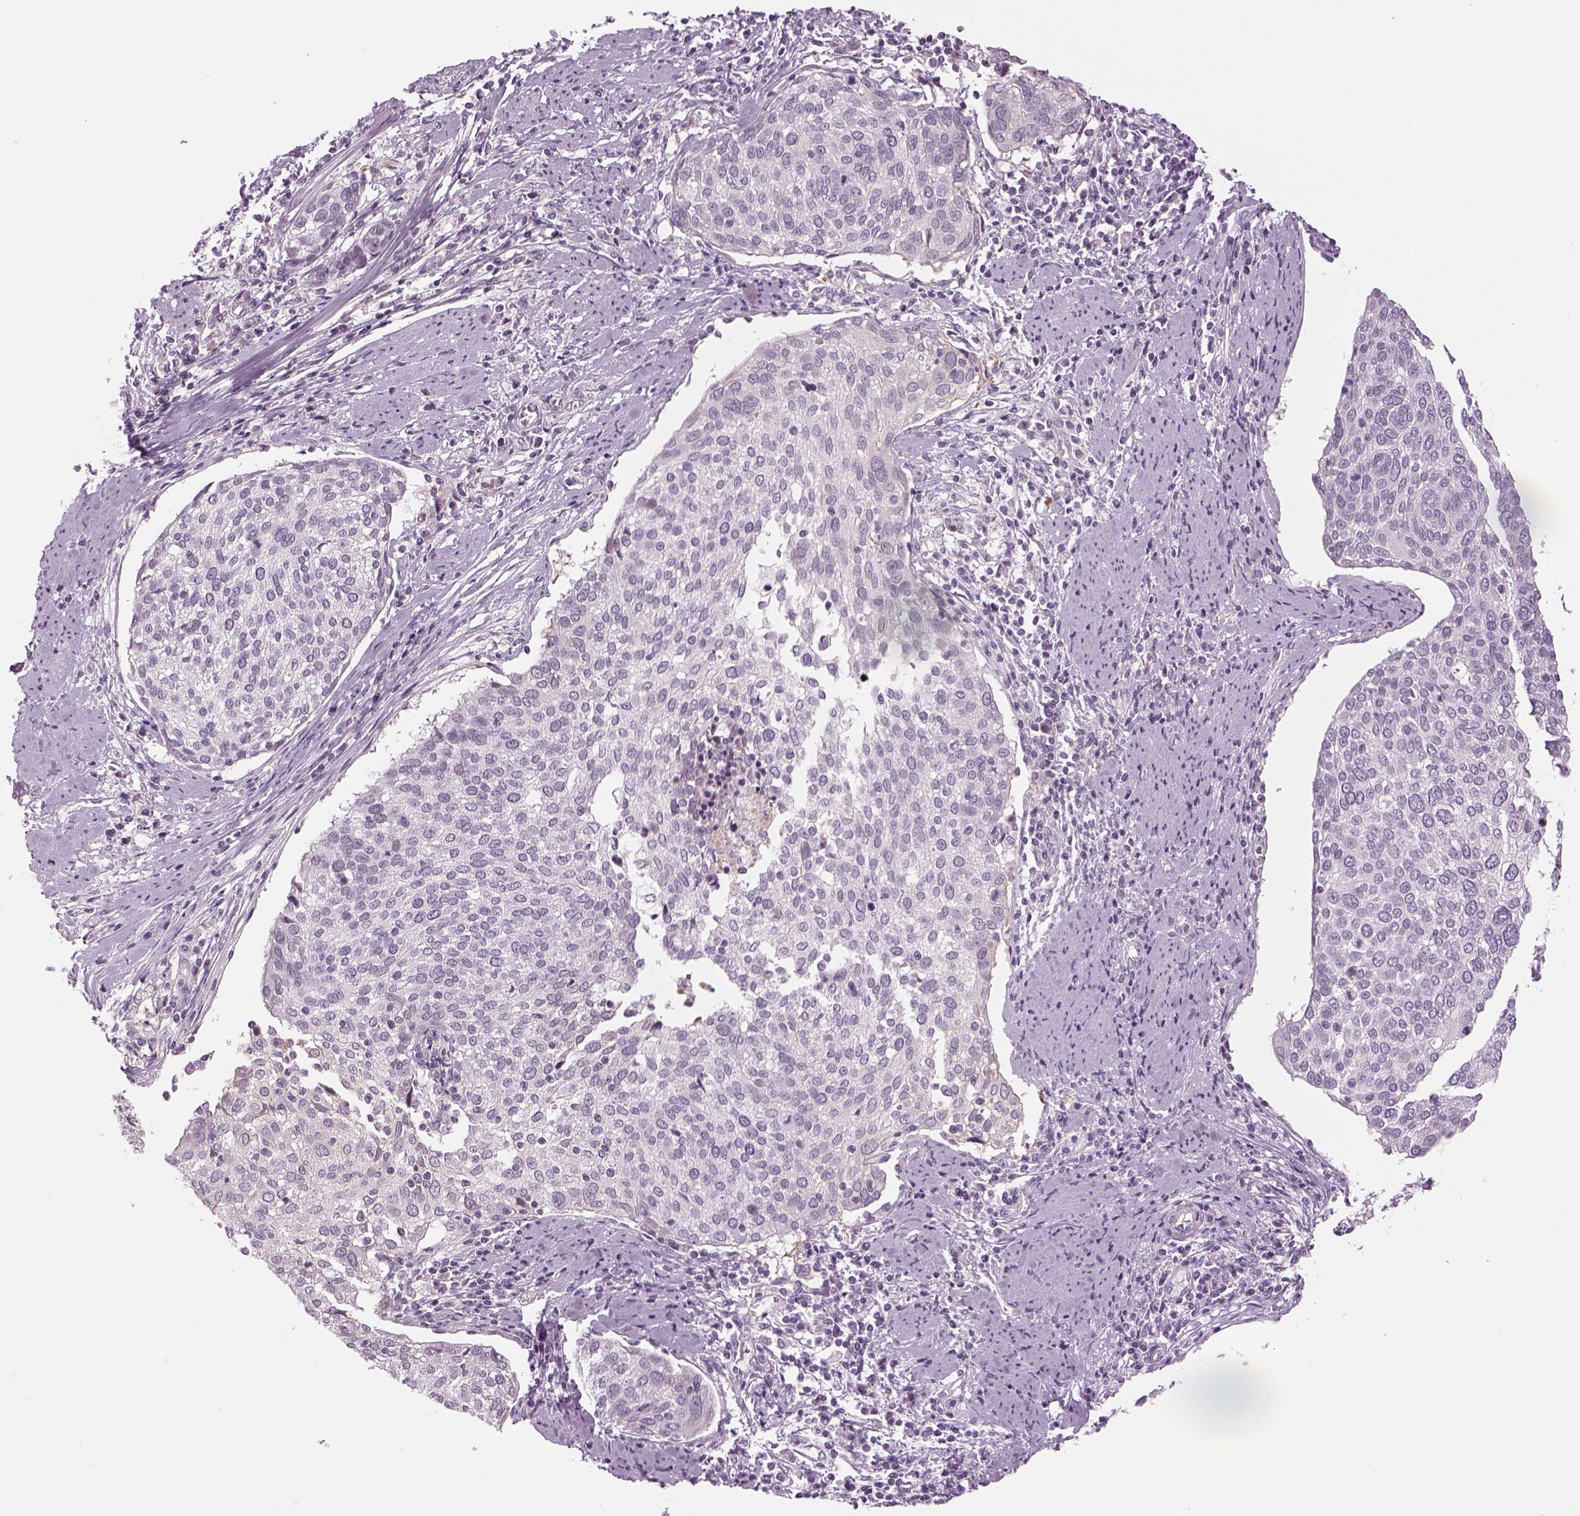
{"staining": {"intensity": "negative", "quantity": "none", "location": "none"}, "tissue": "cervical cancer", "cell_type": "Tumor cells", "image_type": "cancer", "snomed": [{"axis": "morphology", "description": "Squamous cell carcinoma, NOS"}, {"axis": "topography", "description": "Cervix"}], "caption": "Tumor cells show no significant protein positivity in cervical cancer.", "gene": "LRRIQ3", "patient": {"sex": "female", "age": 39}}